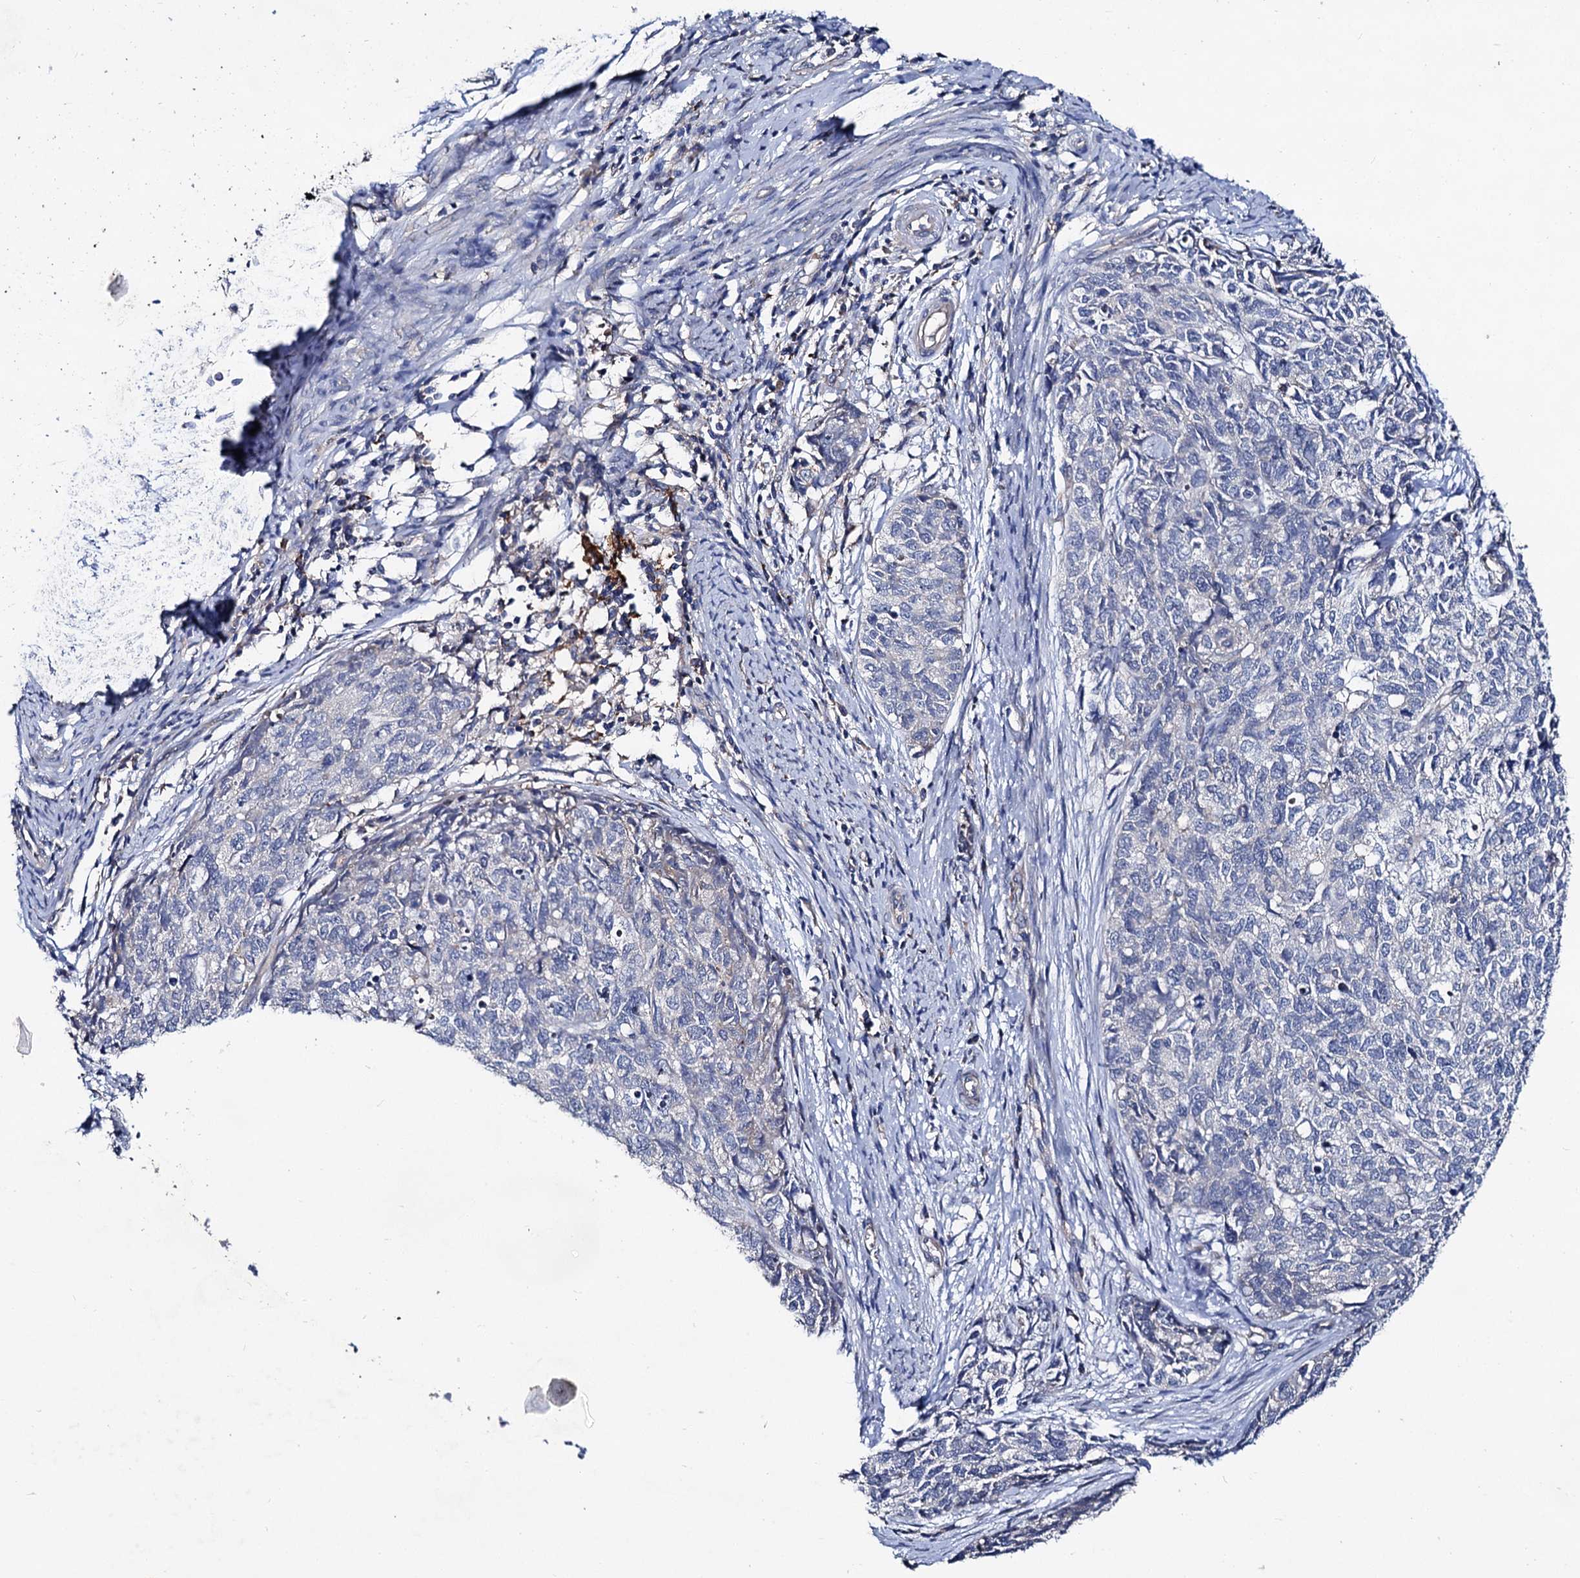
{"staining": {"intensity": "negative", "quantity": "none", "location": "none"}, "tissue": "cervical cancer", "cell_type": "Tumor cells", "image_type": "cancer", "snomed": [{"axis": "morphology", "description": "Squamous cell carcinoma, NOS"}, {"axis": "topography", "description": "Cervix"}], "caption": "Protein analysis of cervical squamous cell carcinoma shows no significant expression in tumor cells.", "gene": "HVCN1", "patient": {"sex": "female", "age": 63}}